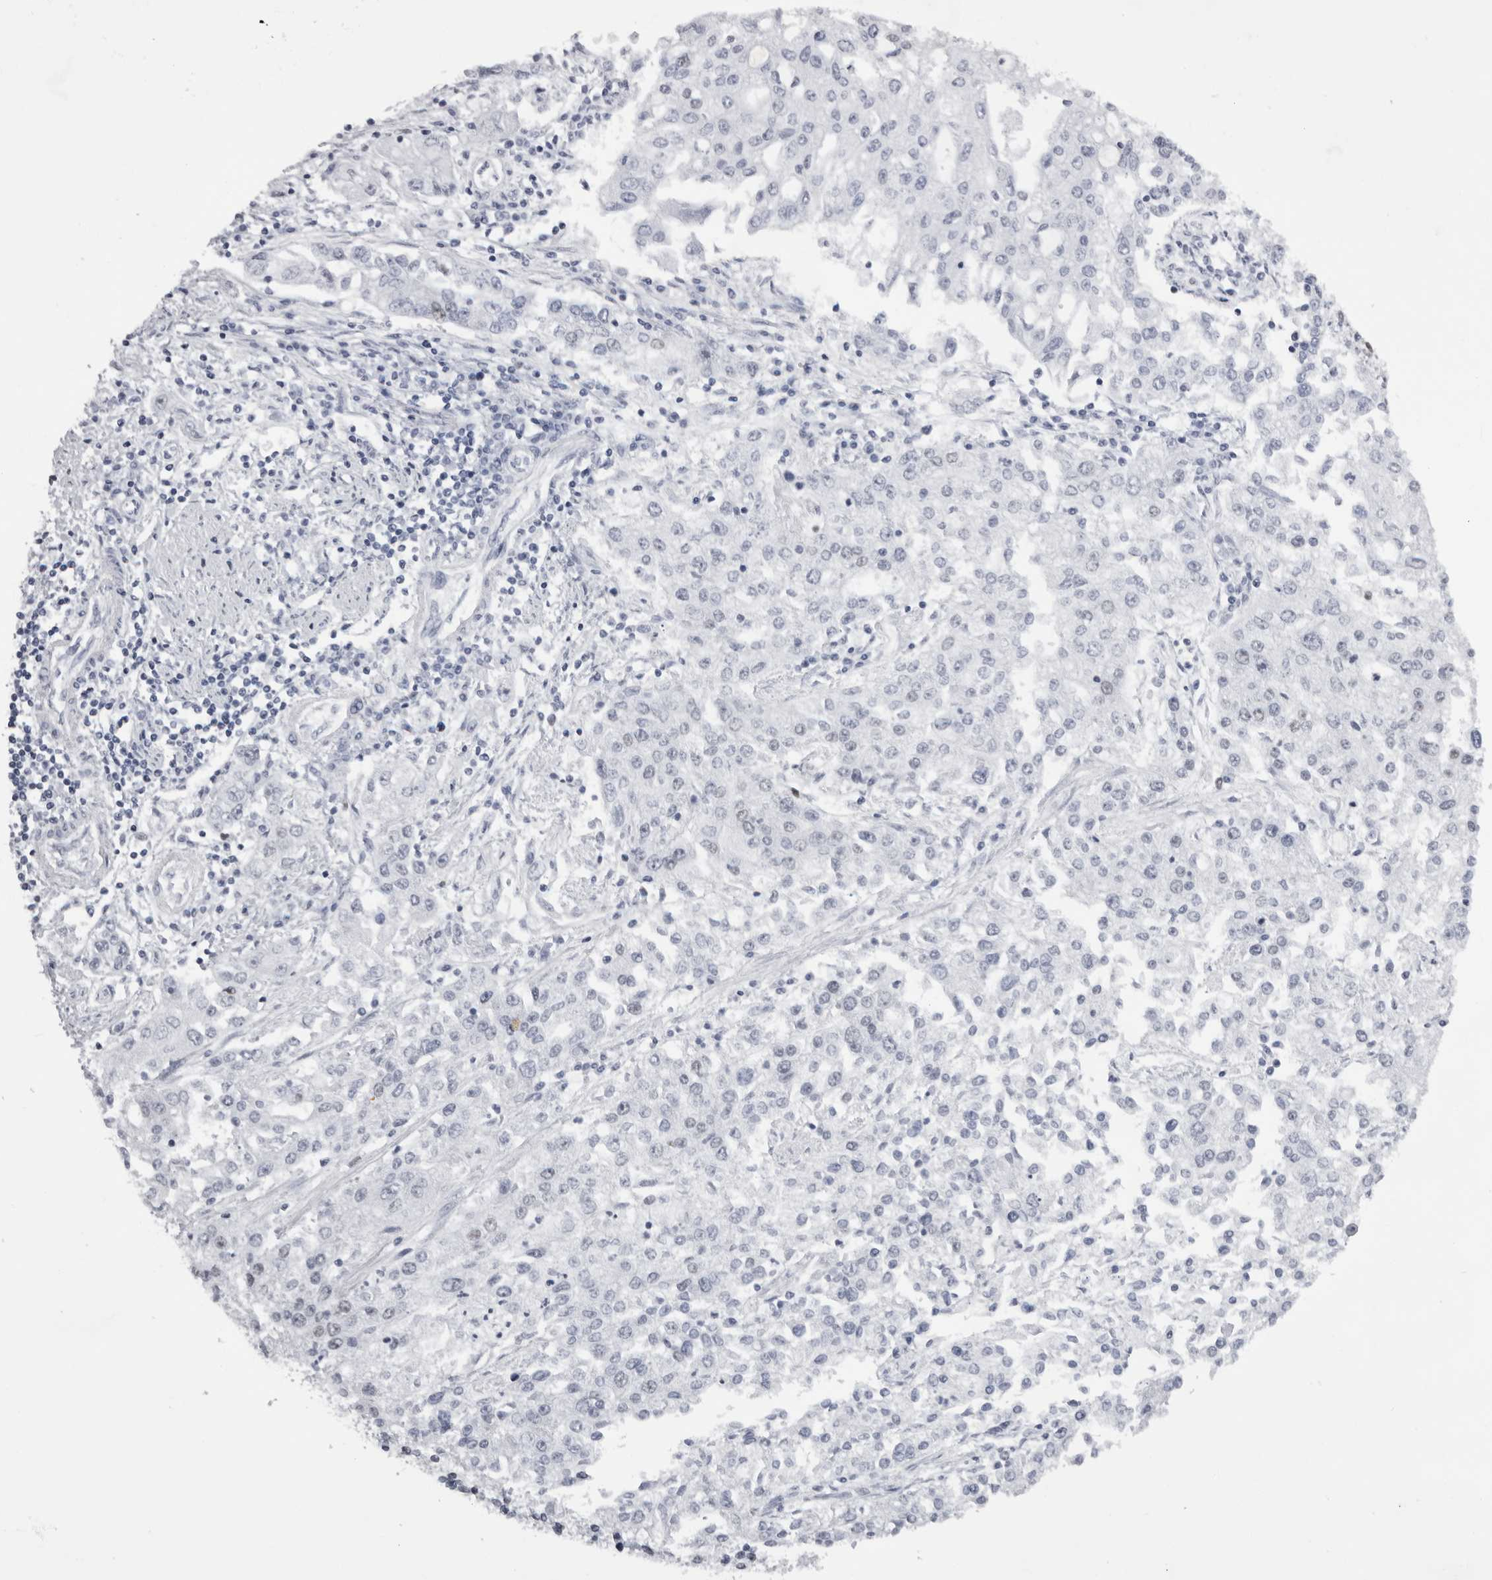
{"staining": {"intensity": "negative", "quantity": "none", "location": "none"}, "tissue": "endometrial cancer", "cell_type": "Tumor cells", "image_type": "cancer", "snomed": [{"axis": "morphology", "description": "Adenocarcinoma, NOS"}, {"axis": "topography", "description": "Endometrium"}], "caption": "DAB (3,3'-diaminobenzidine) immunohistochemical staining of endometrial cancer (adenocarcinoma) demonstrates no significant expression in tumor cells.", "gene": "IRF2BP2", "patient": {"sex": "female", "age": 49}}